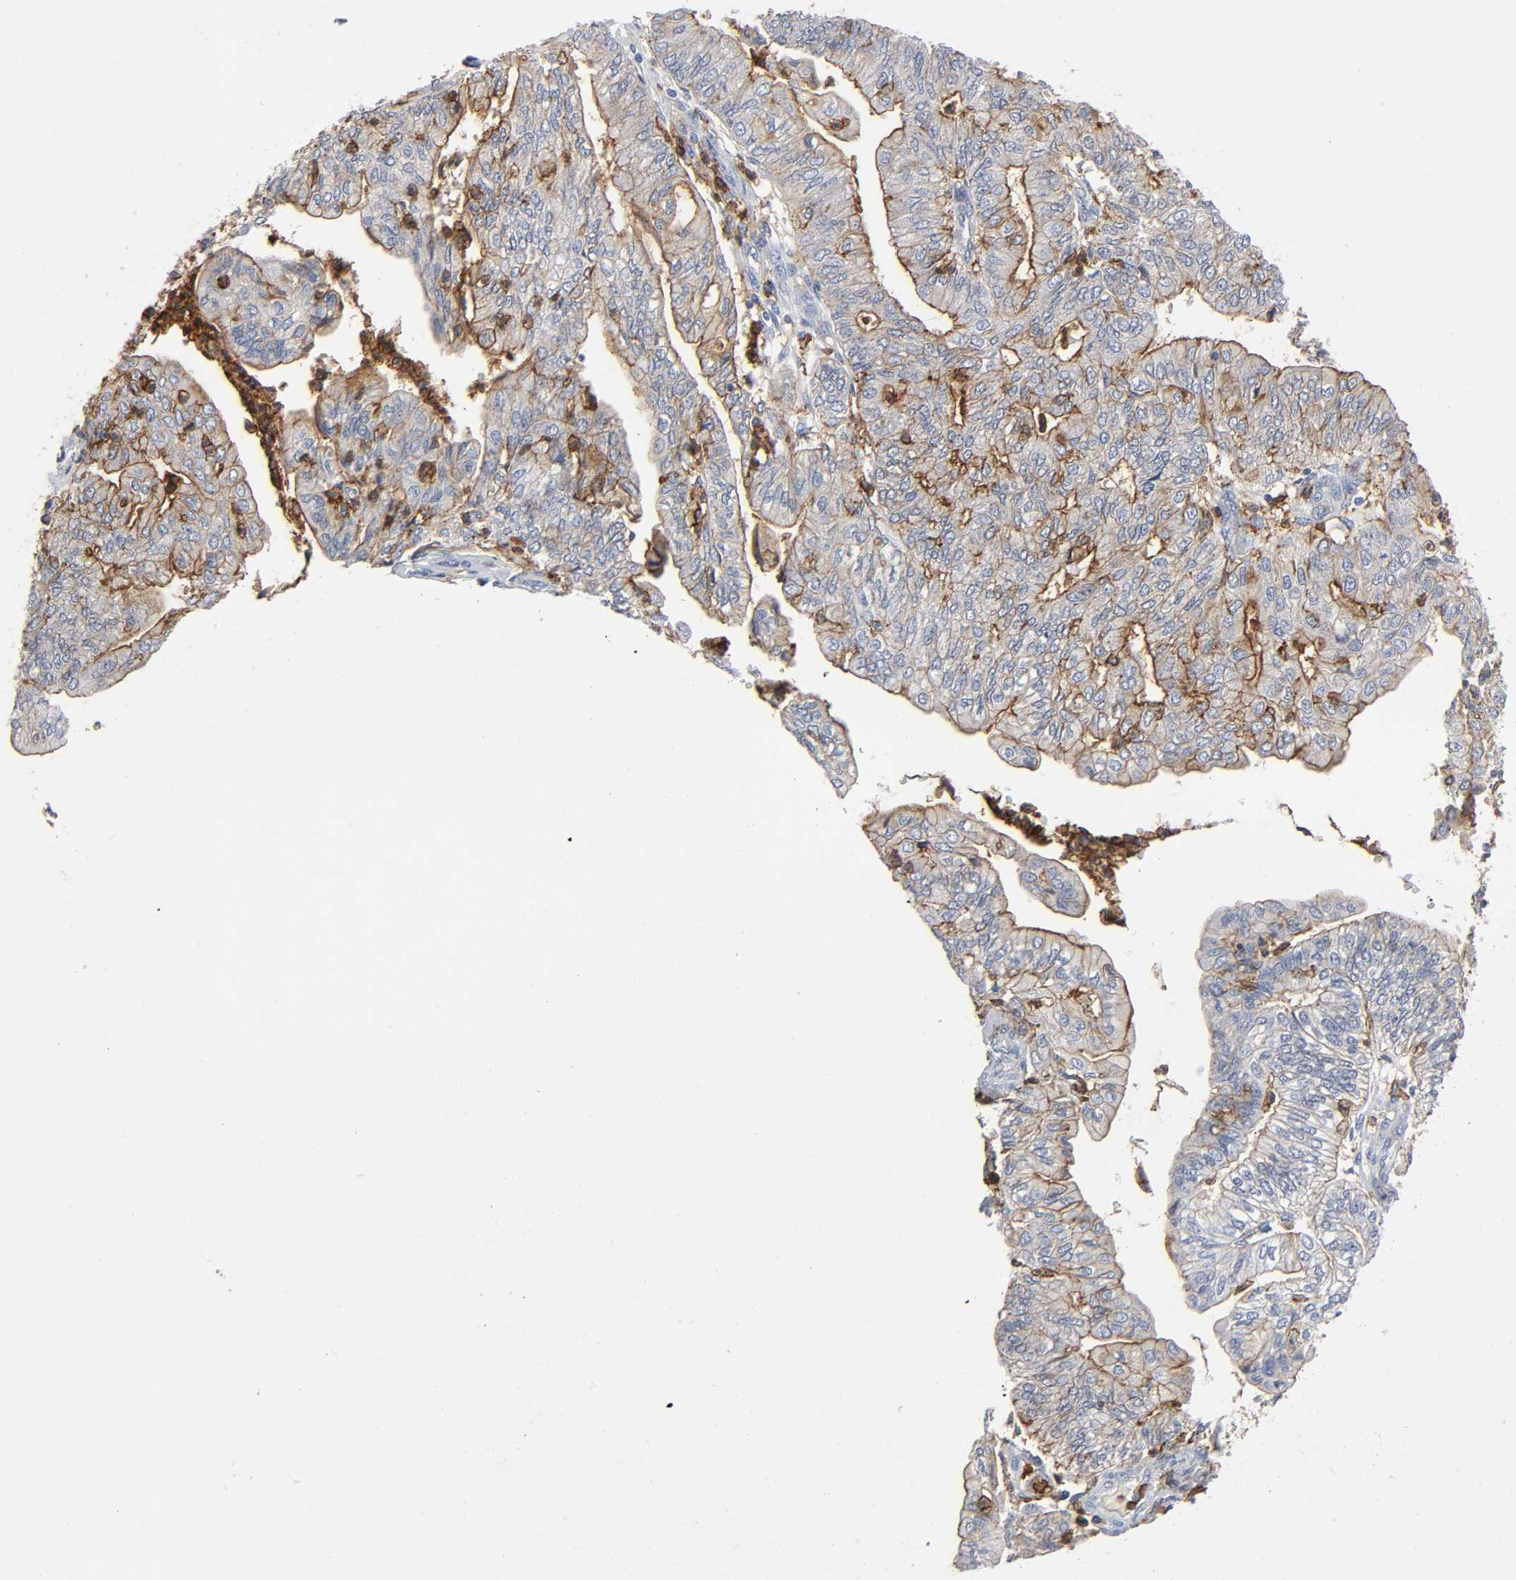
{"staining": {"intensity": "weak", "quantity": "<25%", "location": "cytoplasmic/membranous"}, "tissue": "endometrial cancer", "cell_type": "Tumor cells", "image_type": "cancer", "snomed": [{"axis": "morphology", "description": "Adenocarcinoma, NOS"}, {"axis": "topography", "description": "Endometrium"}], "caption": "Image shows no protein positivity in tumor cells of endometrial adenocarcinoma tissue.", "gene": "LYN", "patient": {"sex": "female", "age": 59}}